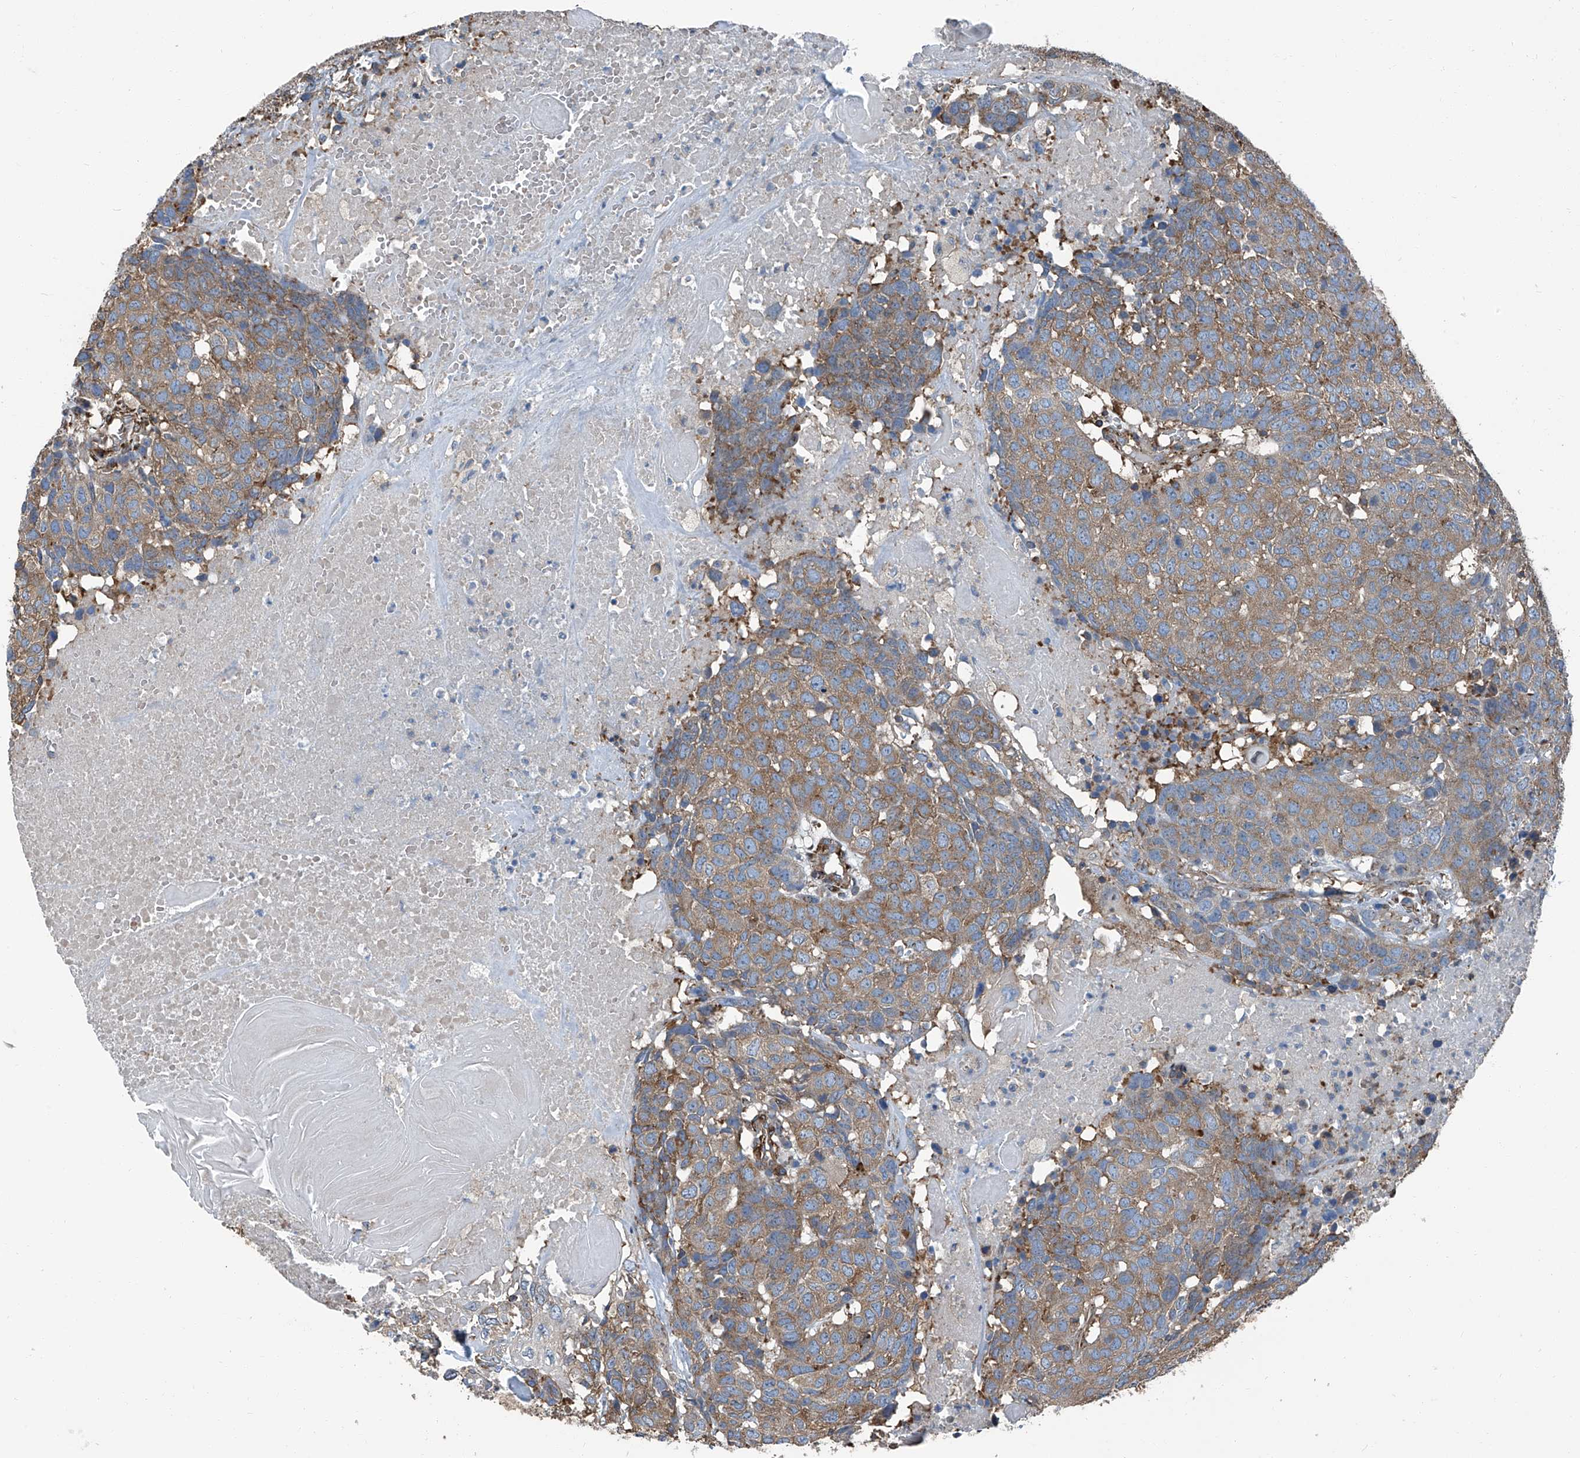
{"staining": {"intensity": "moderate", "quantity": ">75%", "location": "cytoplasmic/membranous"}, "tissue": "head and neck cancer", "cell_type": "Tumor cells", "image_type": "cancer", "snomed": [{"axis": "morphology", "description": "Squamous cell carcinoma, NOS"}, {"axis": "topography", "description": "Head-Neck"}], "caption": "IHC of head and neck cancer reveals medium levels of moderate cytoplasmic/membranous positivity in about >75% of tumor cells.", "gene": "SEPTIN7", "patient": {"sex": "male", "age": 66}}